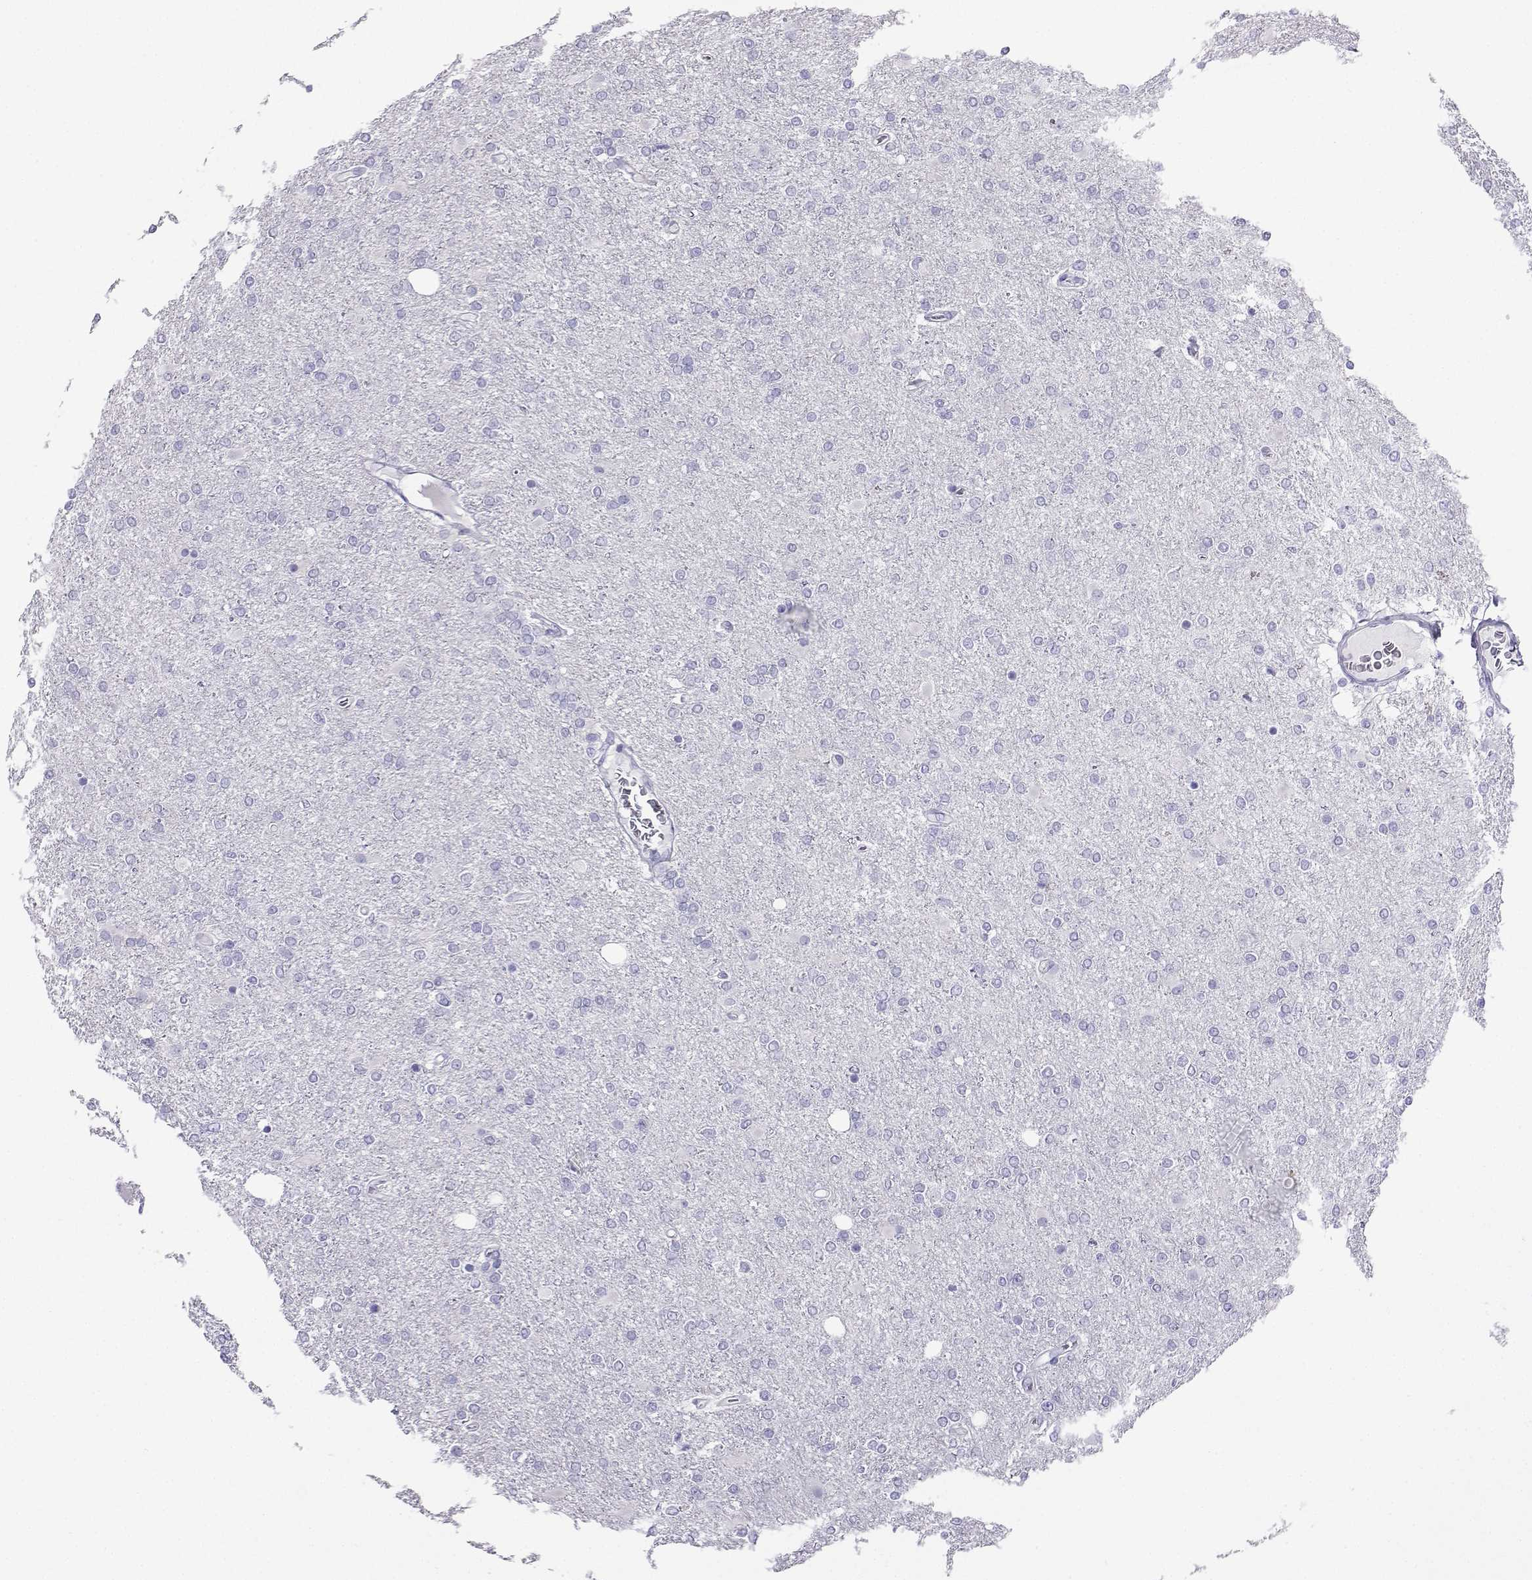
{"staining": {"intensity": "negative", "quantity": "none", "location": "none"}, "tissue": "glioma", "cell_type": "Tumor cells", "image_type": "cancer", "snomed": [{"axis": "morphology", "description": "Glioma, malignant, High grade"}, {"axis": "topography", "description": "Cerebral cortex"}], "caption": "Human malignant glioma (high-grade) stained for a protein using immunohistochemistry (IHC) exhibits no positivity in tumor cells.", "gene": "CD109", "patient": {"sex": "male", "age": 70}}